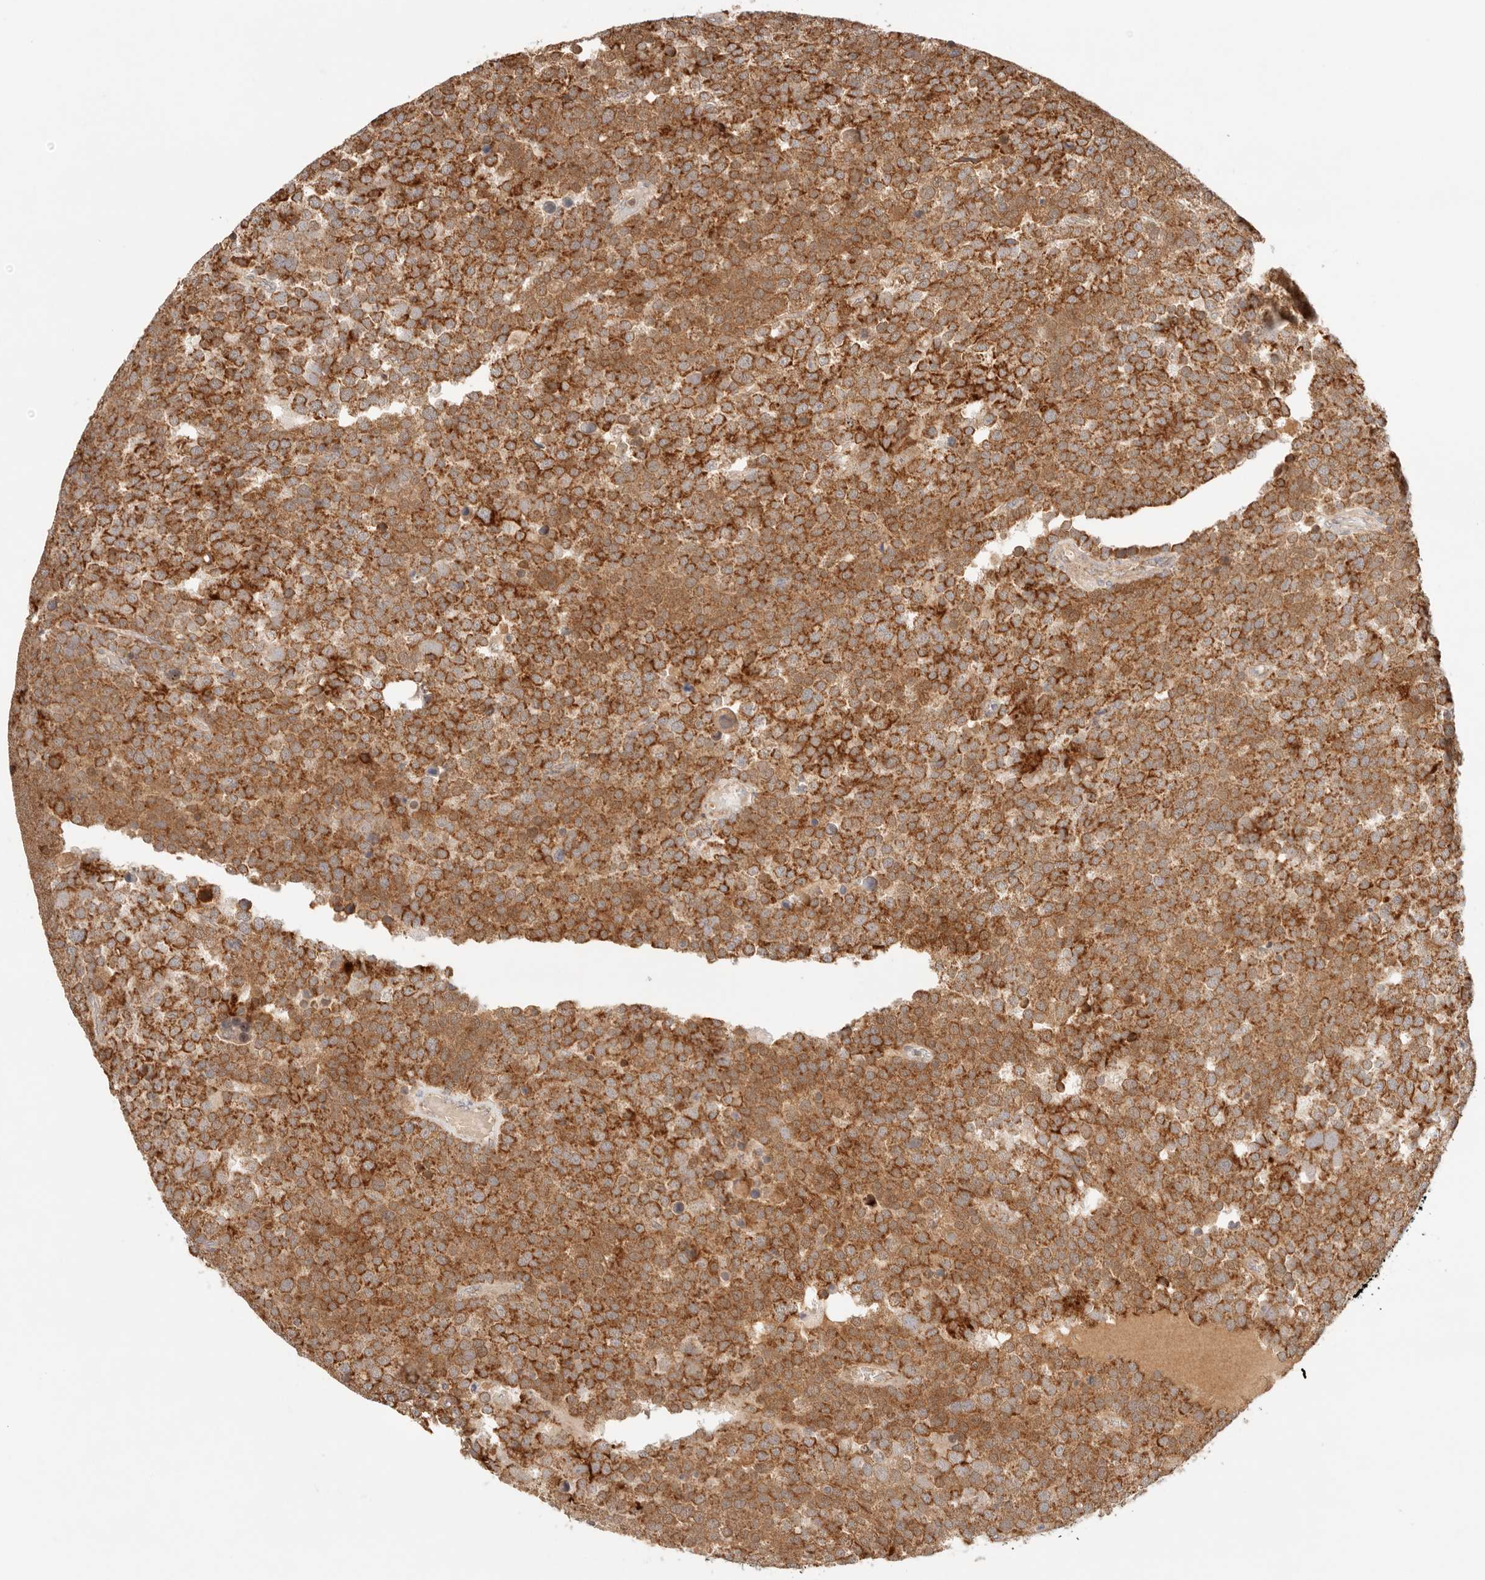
{"staining": {"intensity": "strong", "quantity": ">75%", "location": "cytoplasmic/membranous"}, "tissue": "testis cancer", "cell_type": "Tumor cells", "image_type": "cancer", "snomed": [{"axis": "morphology", "description": "Seminoma, NOS"}, {"axis": "topography", "description": "Testis"}], "caption": "Immunohistochemical staining of human testis cancer reveals strong cytoplasmic/membranous protein staining in about >75% of tumor cells.", "gene": "COA6", "patient": {"sex": "male", "age": 71}}